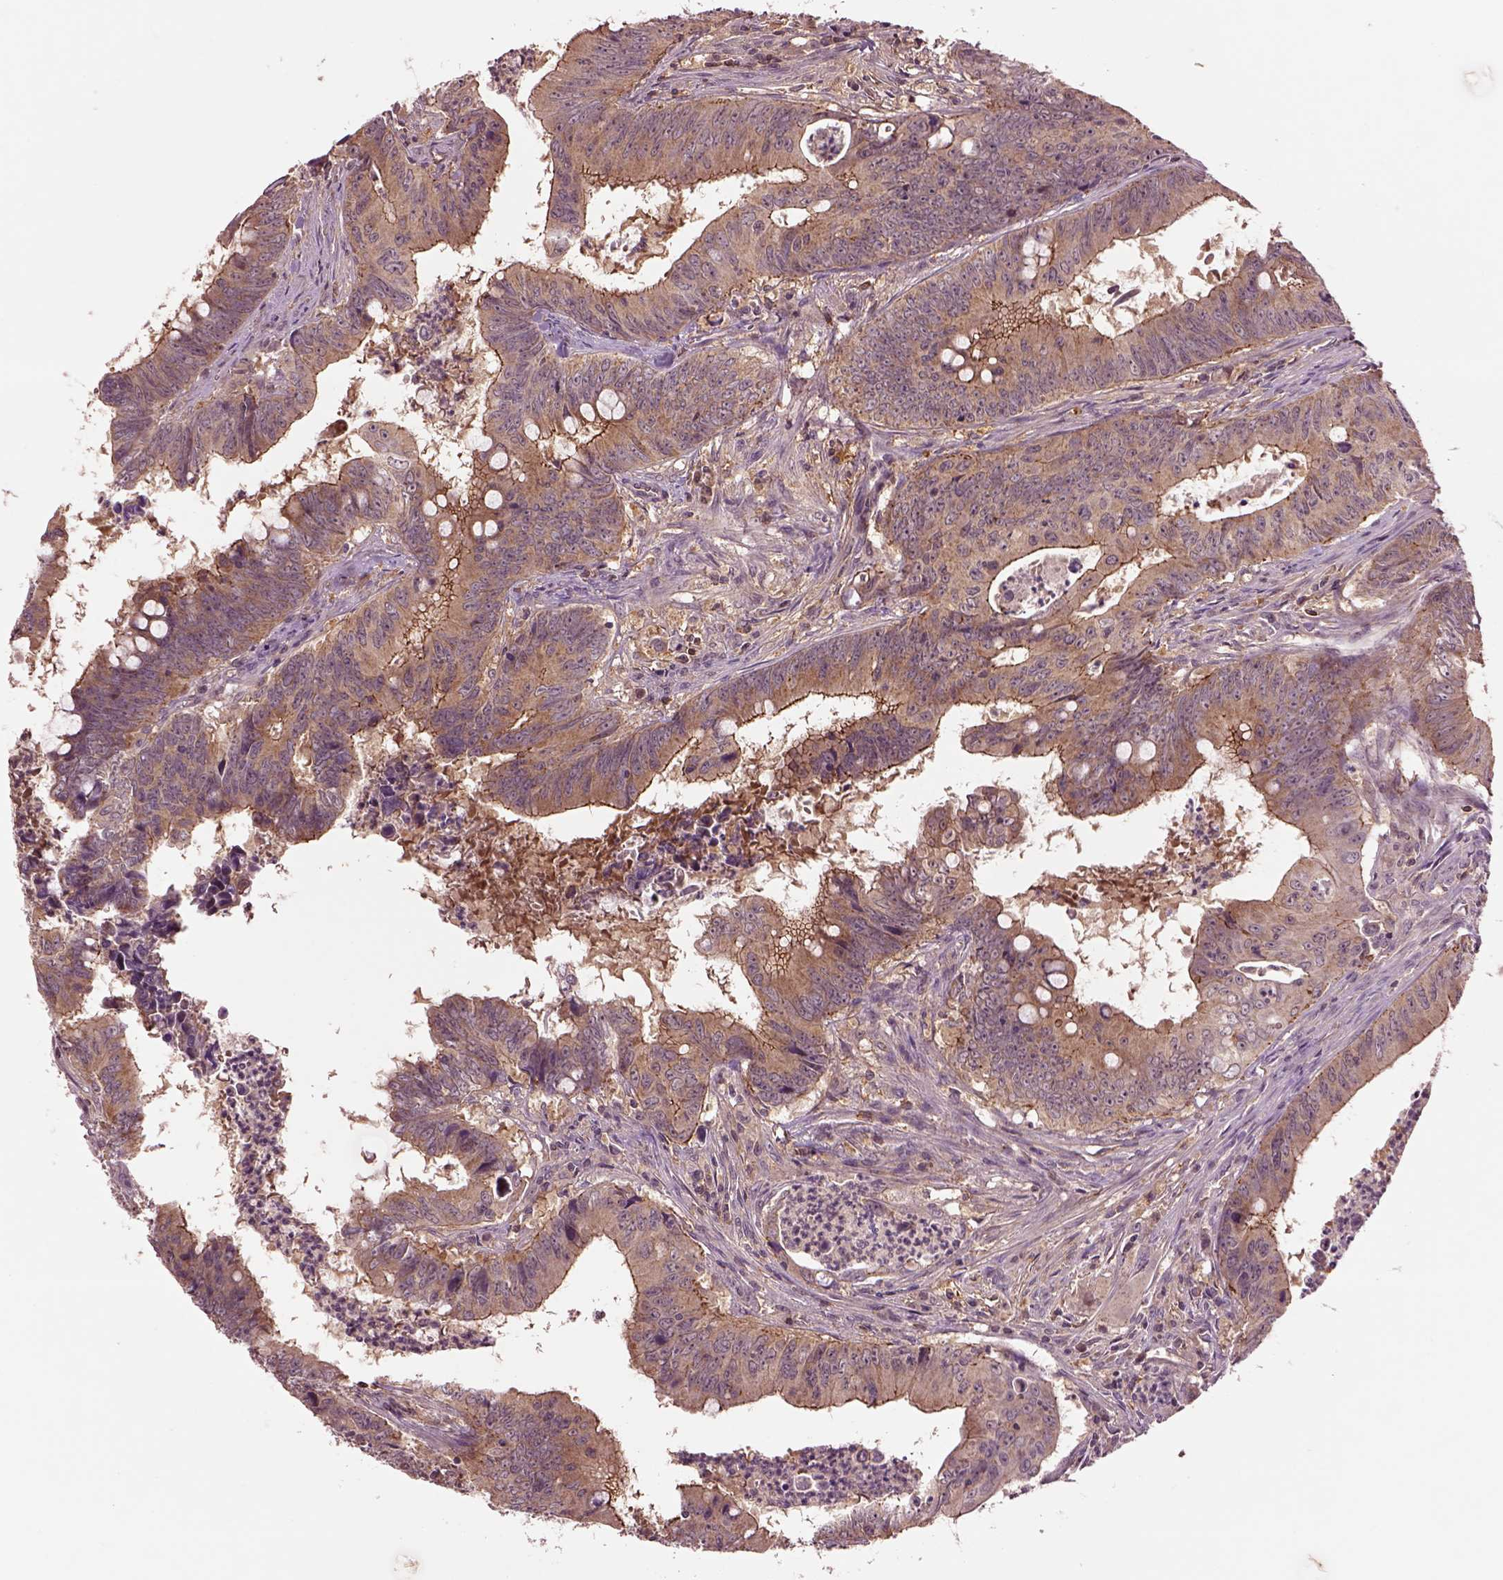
{"staining": {"intensity": "moderate", "quantity": ">75%", "location": "cytoplasmic/membranous"}, "tissue": "colorectal cancer", "cell_type": "Tumor cells", "image_type": "cancer", "snomed": [{"axis": "morphology", "description": "Adenocarcinoma, NOS"}, {"axis": "topography", "description": "Colon"}], "caption": "Human colorectal cancer (adenocarcinoma) stained with a protein marker displays moderate staining in tumor cells.", "gene": "MTHFS", "patient": {"sex": "female", "age": 82}}